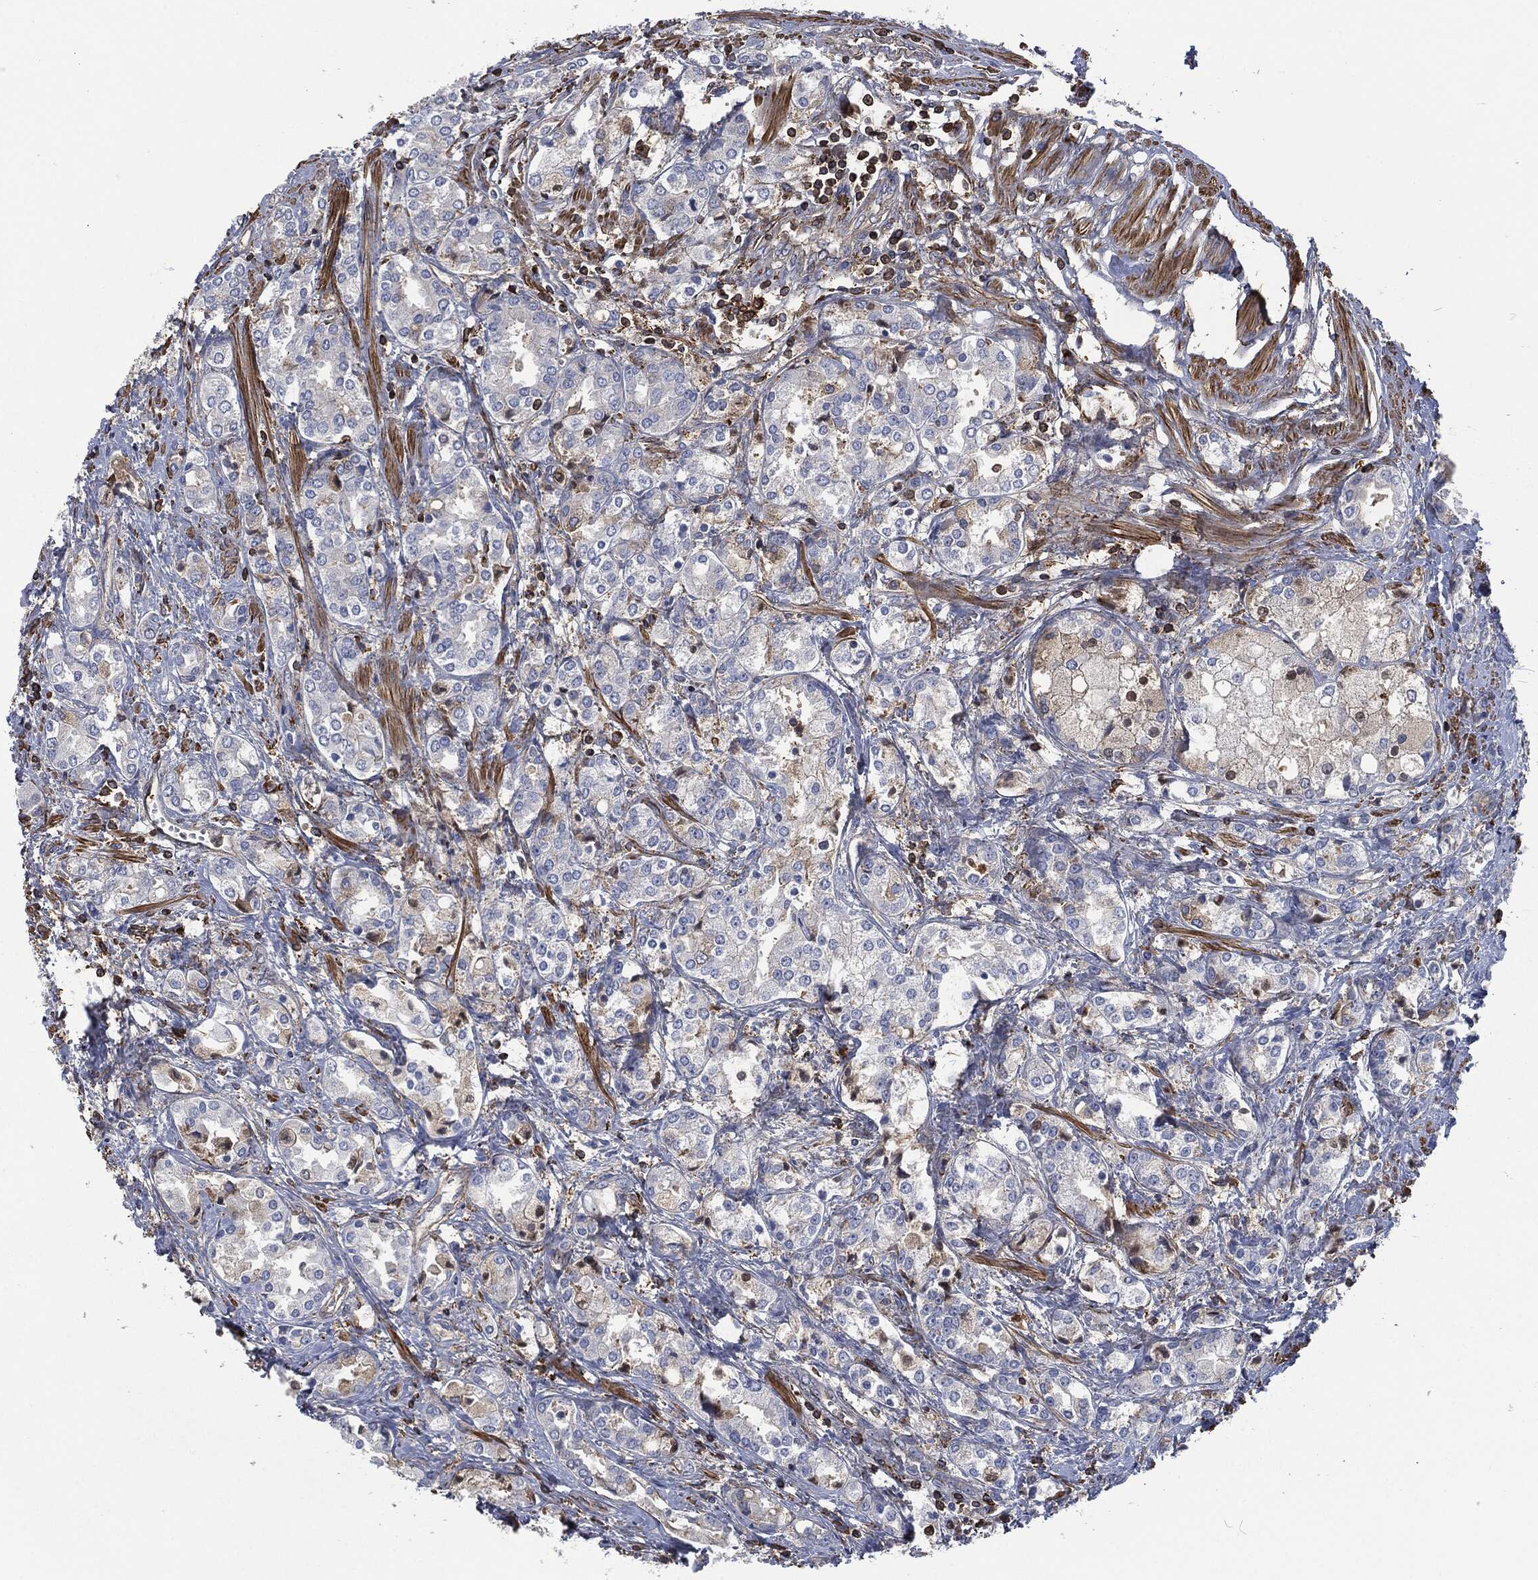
{"staining": {"intensity": "negative", "quantity": "none", "location": "none"}, "tissue": "prostate cancer", "cell_type": "Tumor cells", "image_type": "cancer", "snomed": [{"axis": "morphology", "description": "Adenocarcinoma, NOS"}, {"axis": "topography", "description": "Prostate and seminal vesicle, NOS"}, {"axis": "topography", "description": "Prostate"}], "caption": "Tumor cells show no significant protein positivity in adenocarcinoma (prostate).", "gene": "LGALS9", "patient": {"sex": "male", "age": 62}}